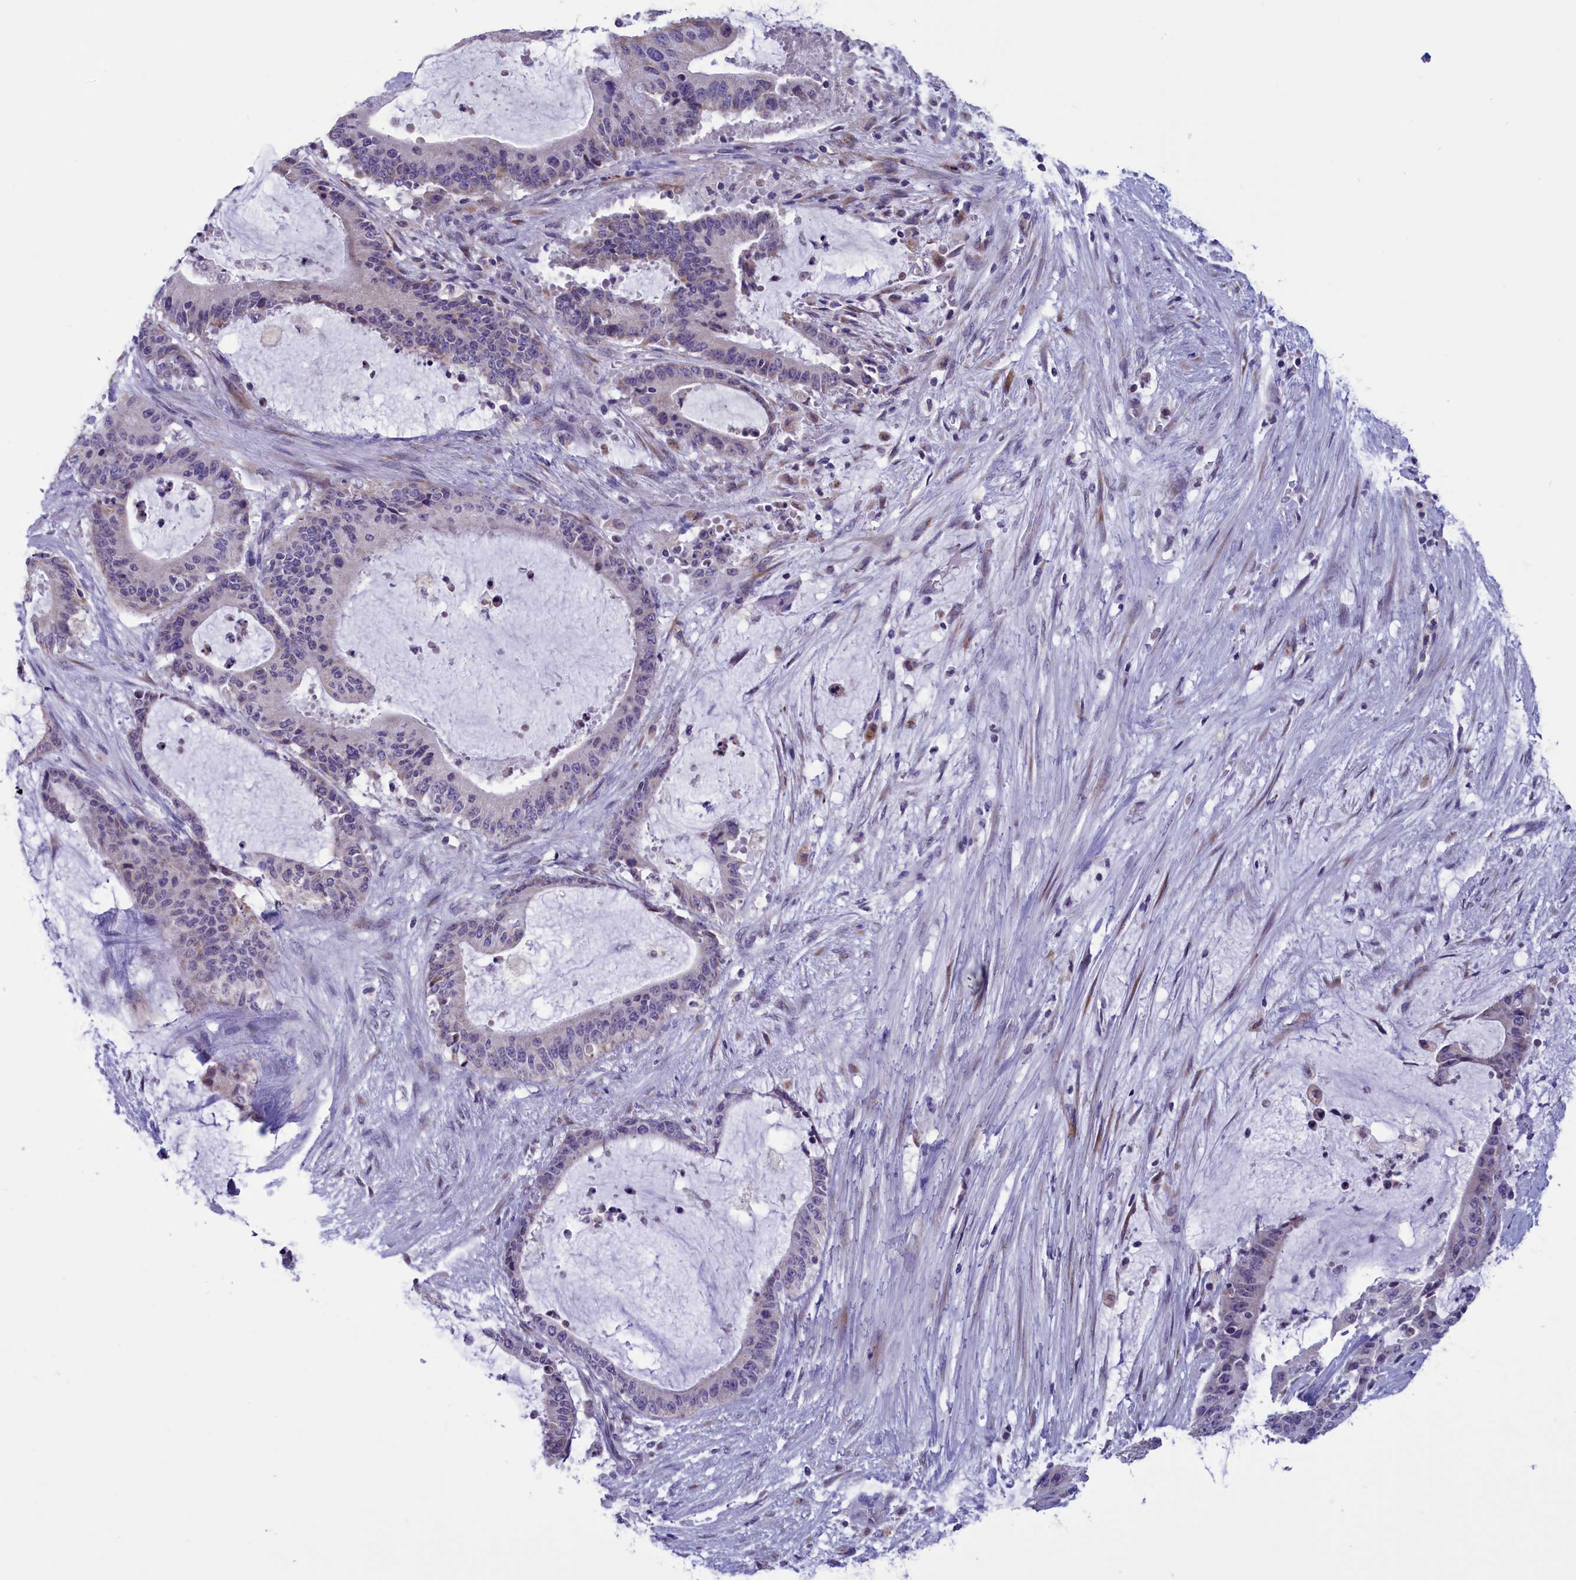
{"staining": {"intensity": "weak", "quantity": "<25%", "location": "cytoplasmic/membranous"}, "tissue": "liver cancer", "cell_type": "Tumor cells", "image_type": "cancer", "snomed": [{"axis": "morphology", "description": "Normal tissue, NOS"}, {"axis": "morphology", "description": "Cholangiocarcinoma"}, {"axis": "topography", "description": "Liver"}, {"axis": "topography", "description": "Peripheral nerve tissue"}], "caption": "Liver cancer (cholangiocarcinoma) was stained to show a protein in brown. There is no significant expression in tumor cells.", "gene": "PARS2", "patient": {"sex": "female", "age": 73}}